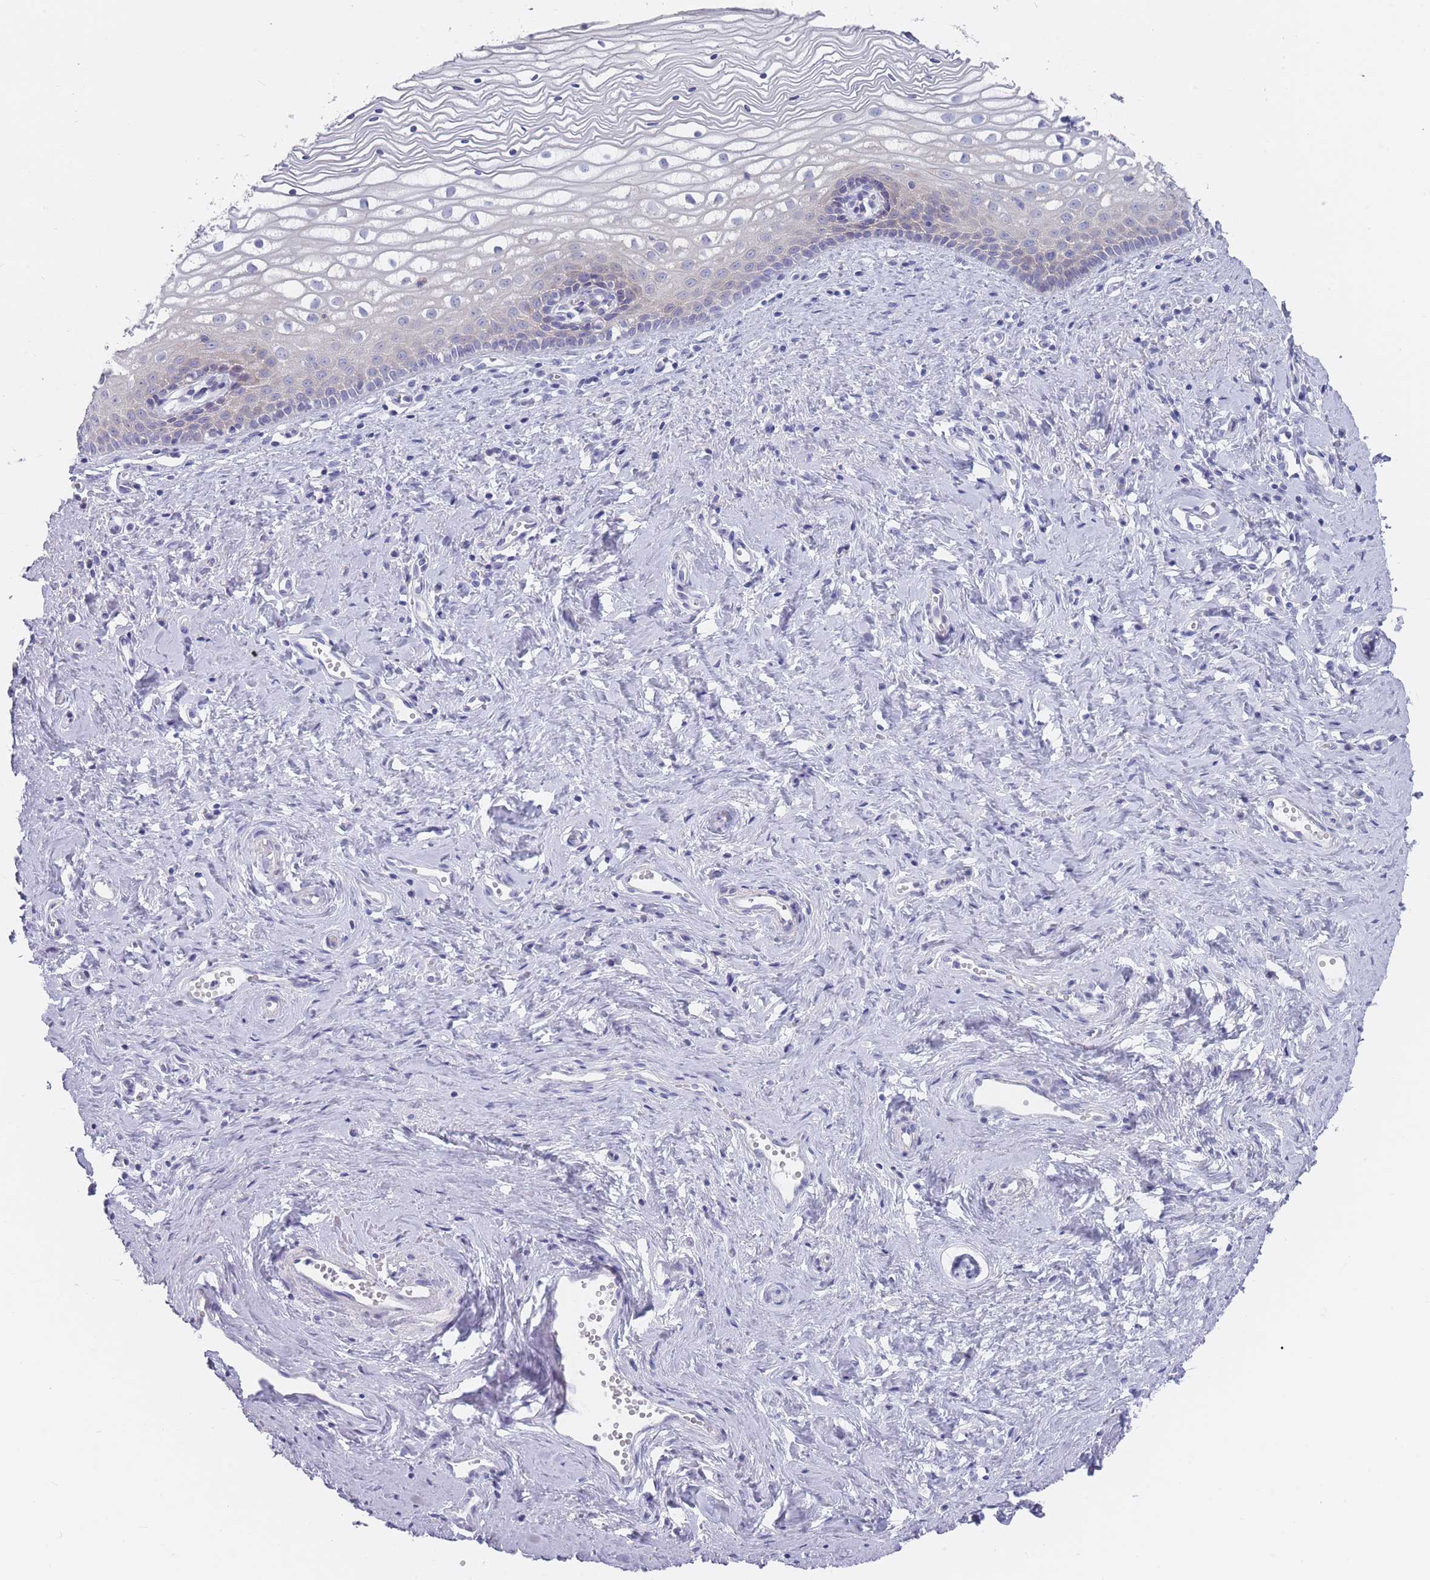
{"staining": {"intensity": "moderate", "quantity": "<25%", "location": "cytoplasmic/membranous"}, "tissue": "vagina", "cell_type": "Squamous epithelial cells", "image_type": "normal", "snomed": [{"axis": "morphology", "description": "Normal tissue, NOS"}, {"axis": "topography", "description": "Vagina"}], "caption": "Human vagina stained with a brown dye shows moderate cytoplasmic/membranous positive expression in approximately <25% of squamous epithelial cells.", "gene": "PIGU", "patient": {"sex": "female", "age": 59}}